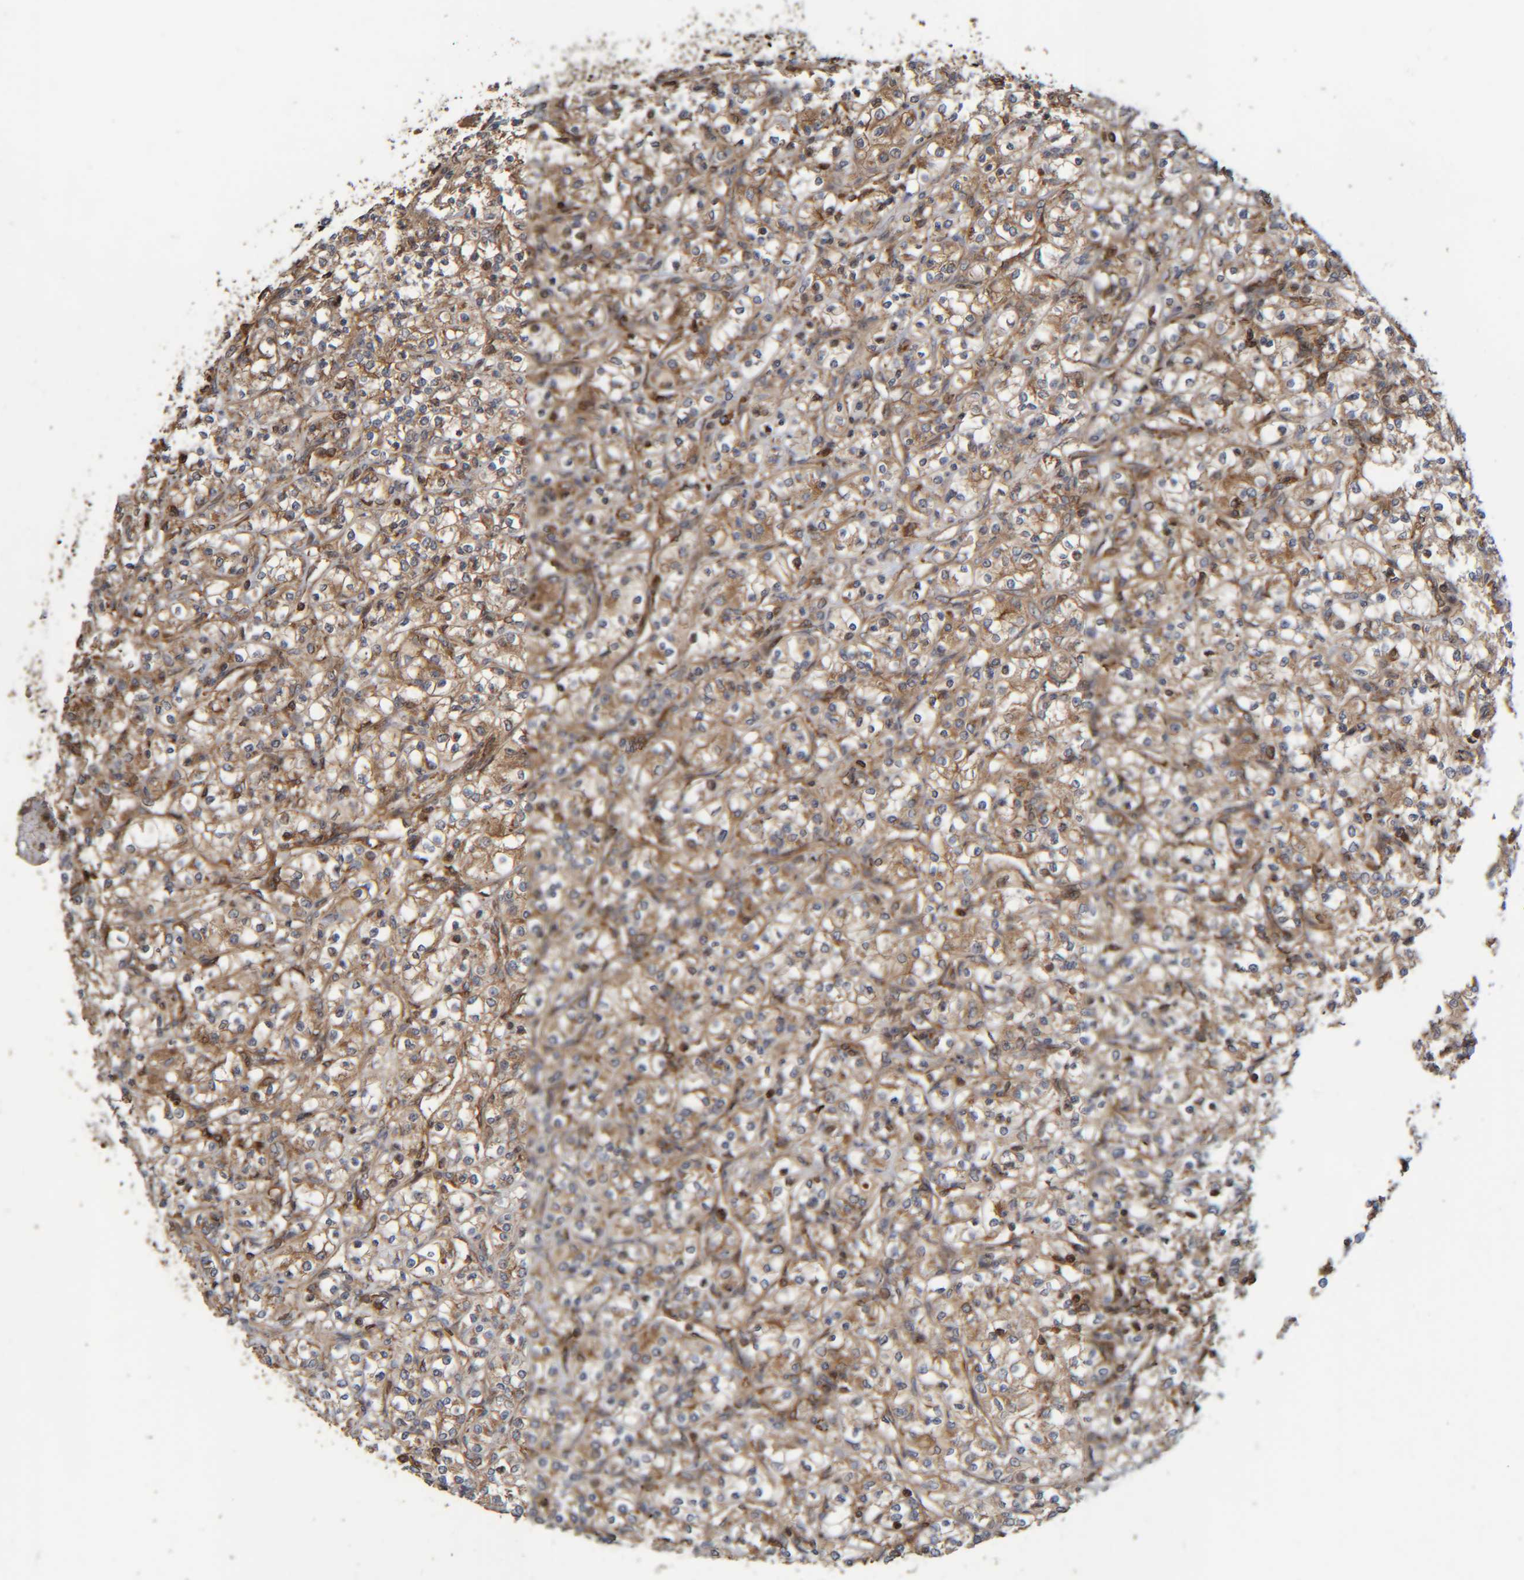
{"staining": {"intensity": "moderate", "quantity": ">75%", "location": "cytoplasmic/membranous"}, "tissue": "renal cancer", "cell_type": "Tumor cells", "image_type": "cancer", "snomed": [{"axis": "morphology", "description": "Adenocarcinoma, NOS"}, {"axis": "topography", "description": "Kidney"}], "caption": "Adenocarcinoma (renal) stained with DAB (3,3'-diaminobenzidine) immunohistochemistry shows medium levels of moderate cytoplasmic/membranous staining in about >75% of tumor cells.", "gene": "CCDC57", "patient": {"sex": "male", "age": 77}}